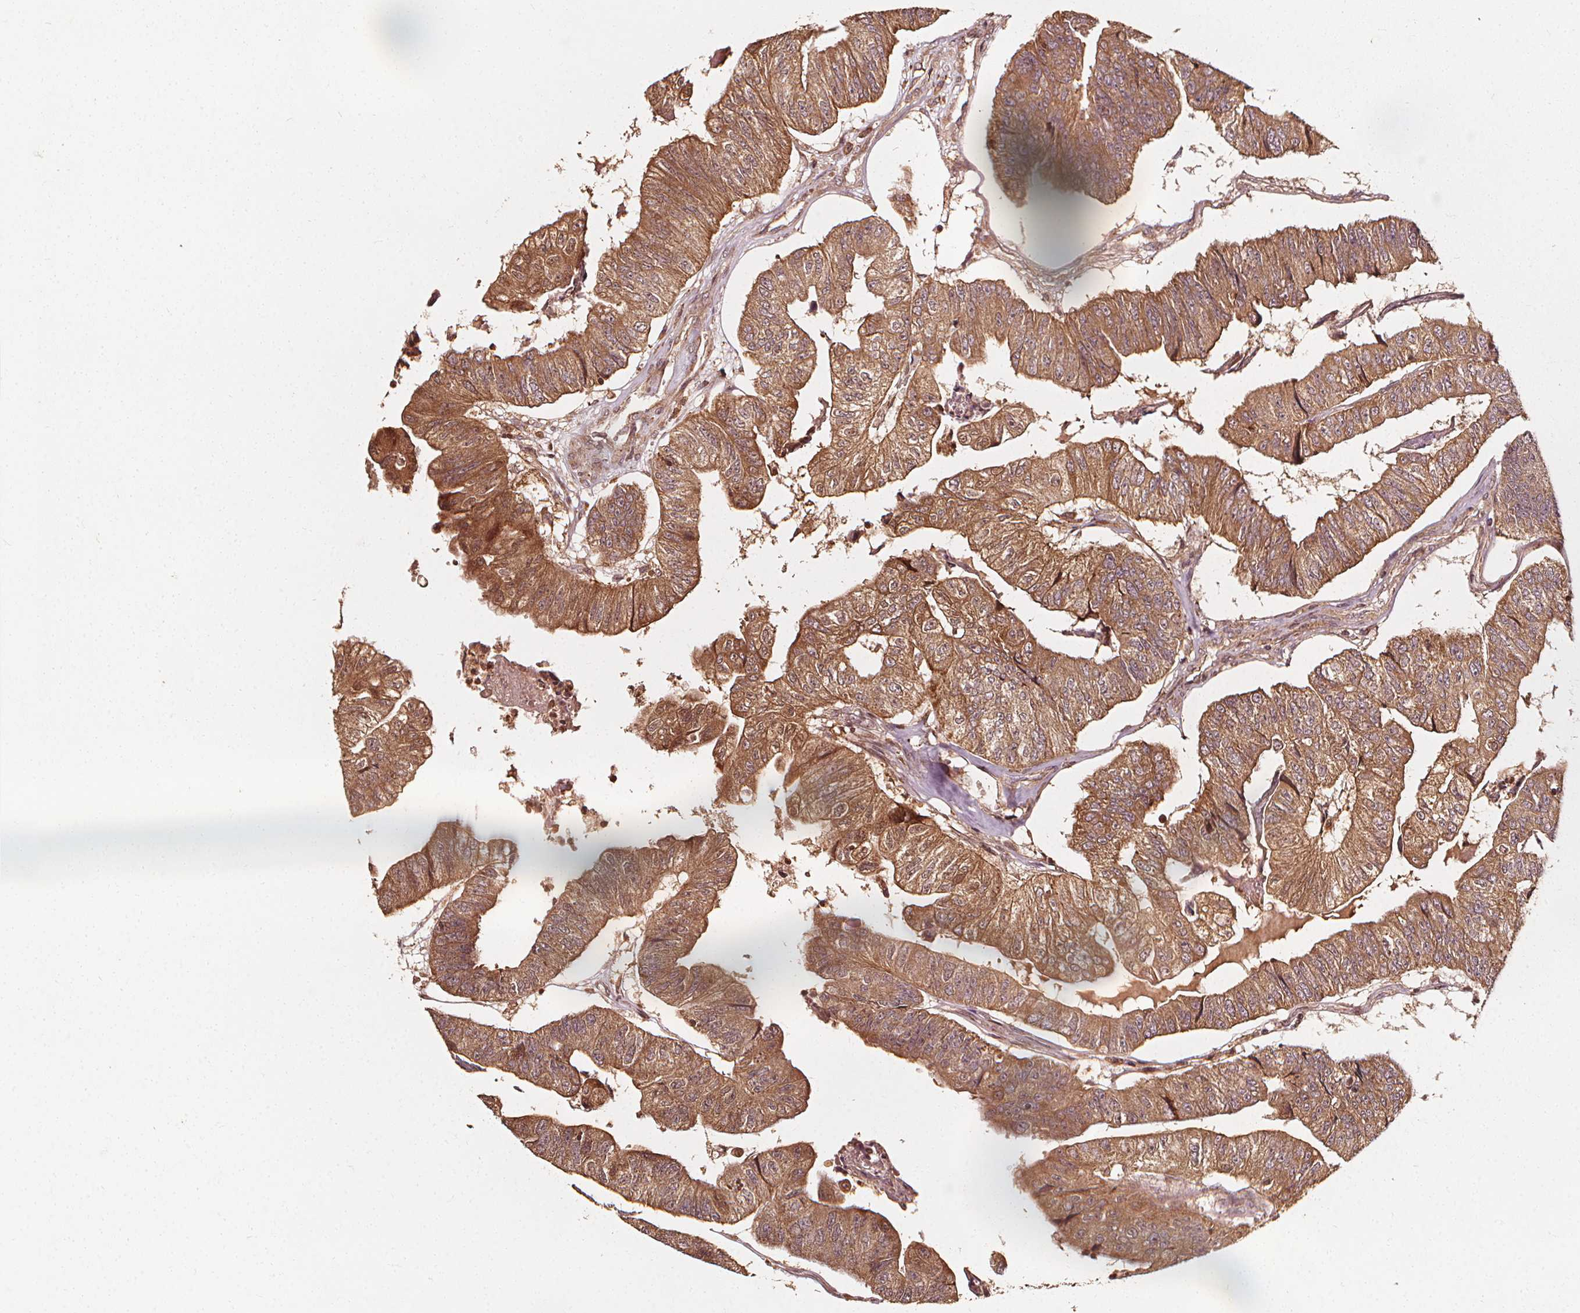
{"staining": {"intensity": "moderate", "quantity": ">75%", "location": "cytoplasmic/membranous"}, "tissue": "colorectal cancer", "cell_type": "Tumor cells", "image_type": "cancer", "snomed": [{"axis": "morphology", "description": "Adenocarcinoma, NOS"}, {"axis": "topography", "description": "Colon"}], "caption": "Colorectal cancer (adenocarcinoma) stained for a protein displays moderate cytoplasmic/membranous positivity in tumor cells. The staining was performed using DAB to visualize the protein expression in brown, while the nuclei were stained in blue with hematoxylin (Magnification: 20x).", "gene": "NPC1", "patient": {"sex": "female", "age": 67}}